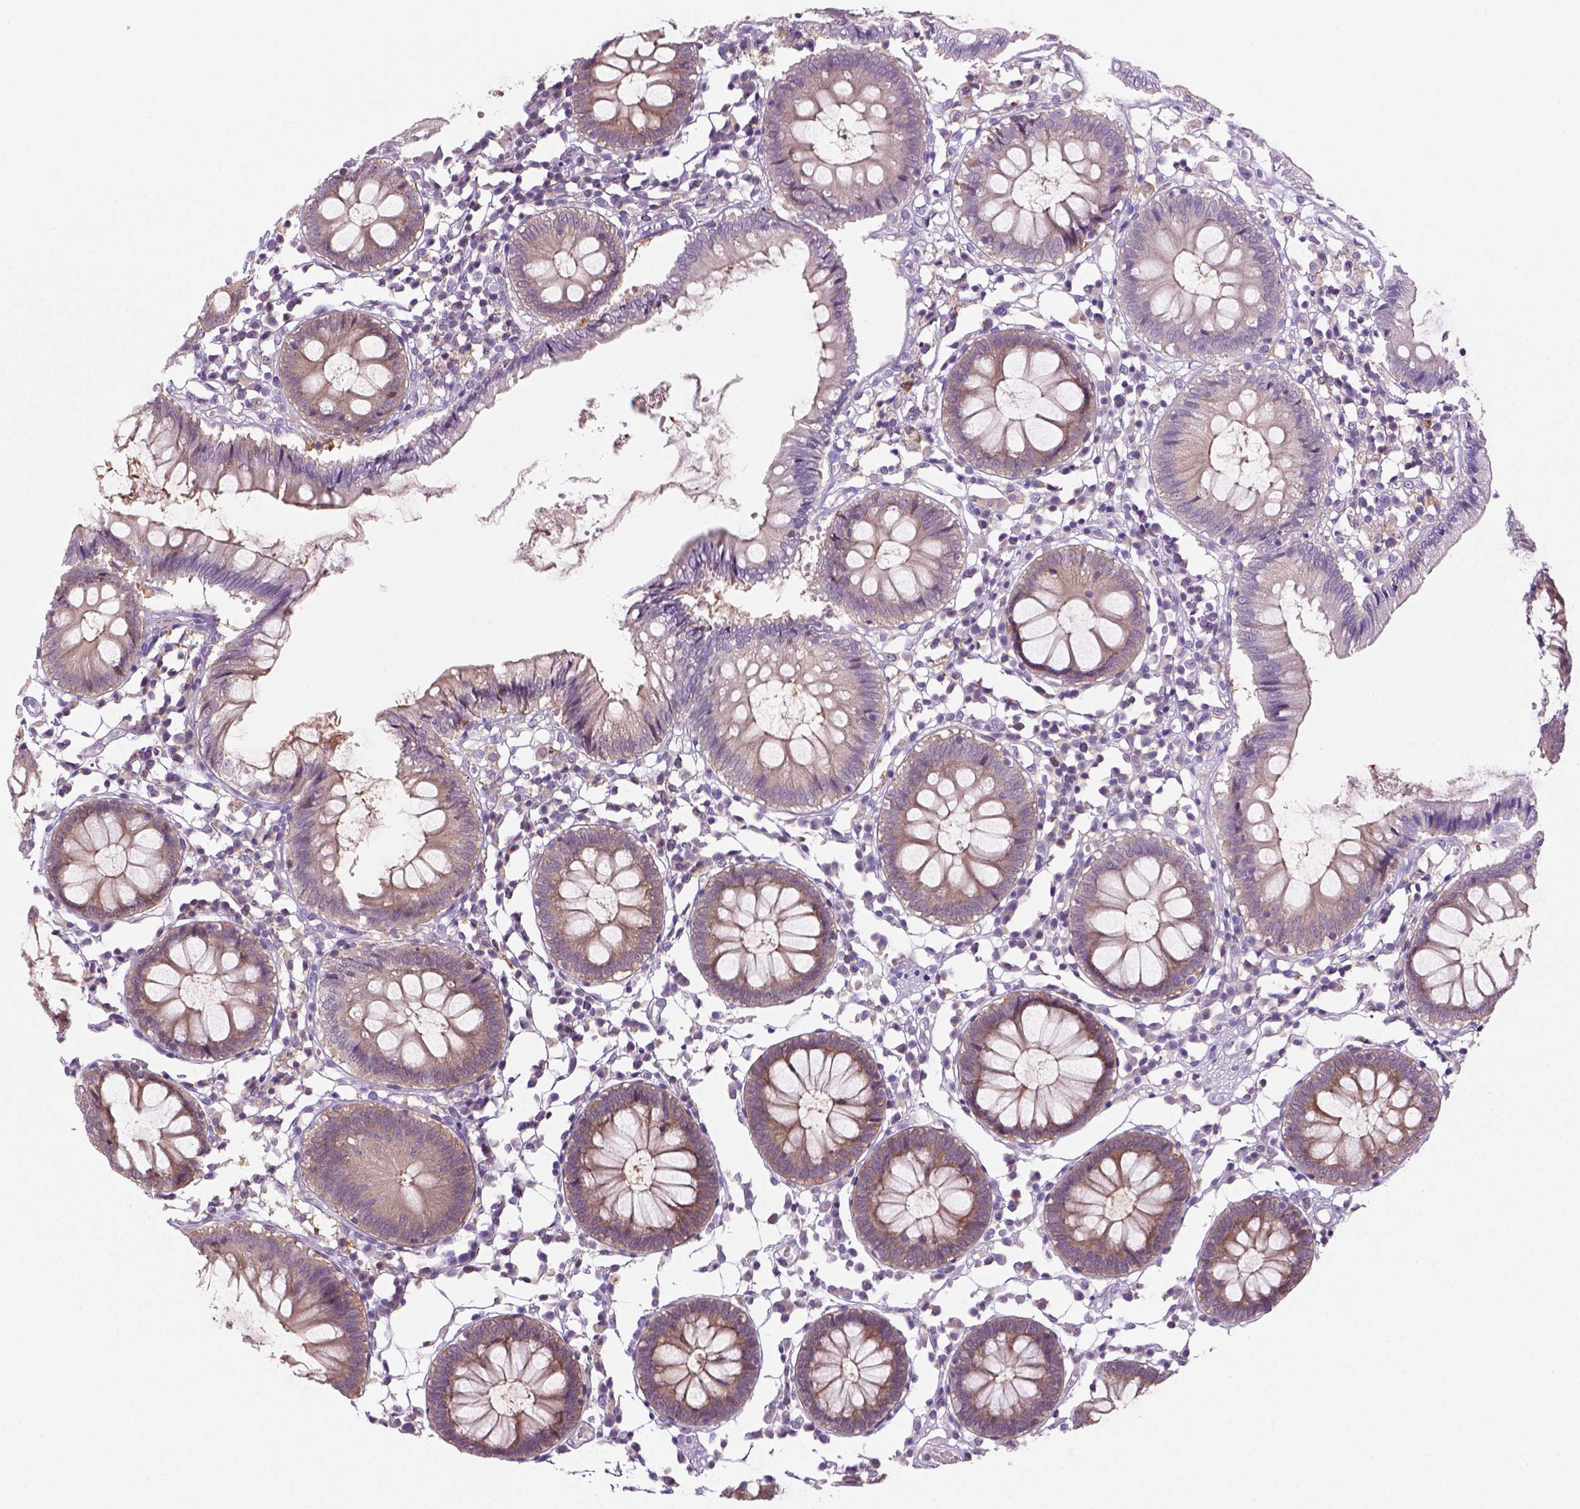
{"staining": {"intensity": "negative", "quantity": "none", "location": "none"}, "tissue": "colon", "cell_type": "Endothelial cells", "image_type": "normal", "snomed": [{"axis": "morphology", "description": "Normal tissue, NOS"}, {"axis": "morphology", "description": "Adenocarcinoma, NOS"}, {"axis": "topography", "description": "Colon"}], "caption": "DAB (3,3'-diaminobenzidine) immunohistochemical staining of unremarkable colon reveals no significant expression in endothelial cells. (Brightfield microscopy of DAB immunohistochemistry (IHC) at high magnification).", "gene": "GOT1", "patient": {"sex": "male", "age": 83}}